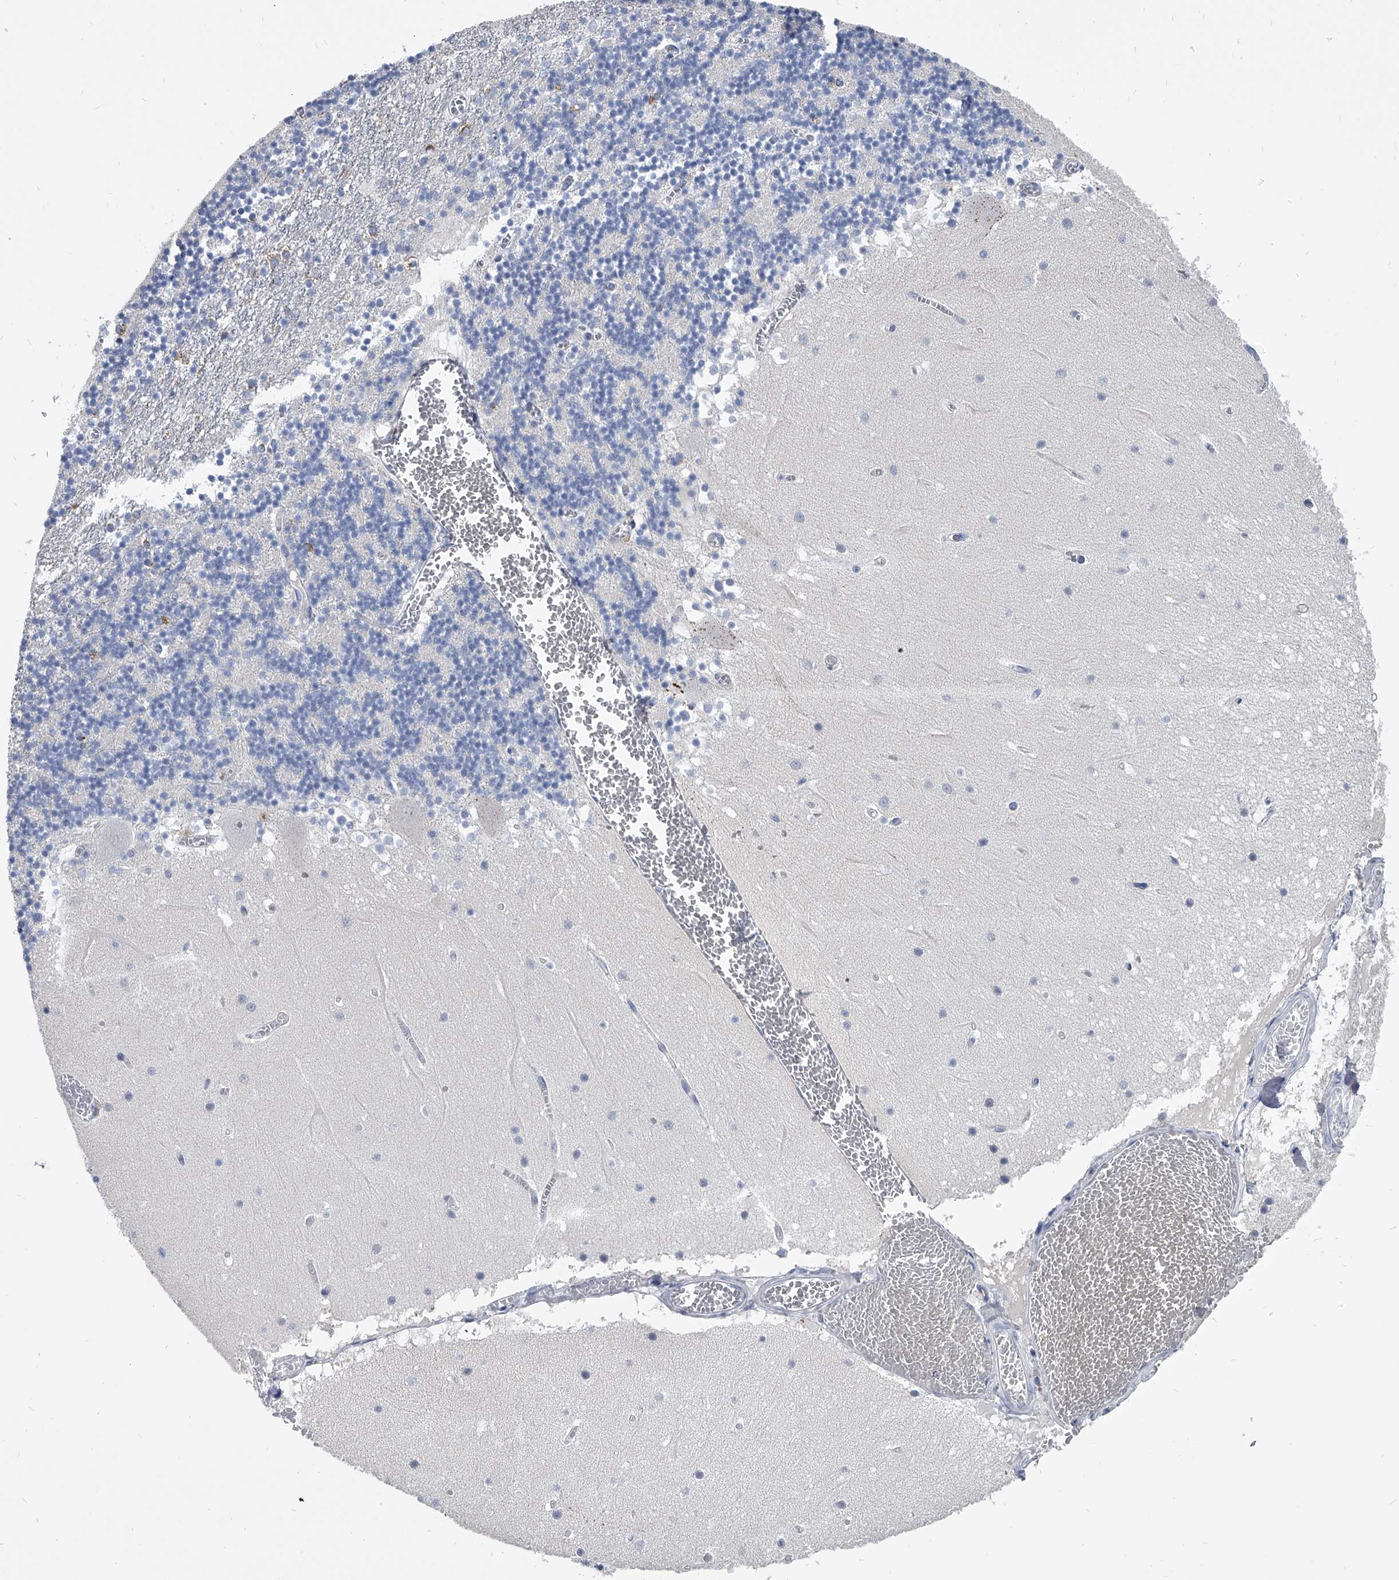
{"staining": {"intensity": "negative", "quantity": "none", "location": "none"}, "tissue": "cerebellum", "cell_type": "Cells in granular layer", "image_type": "normal", "snomed": [{"axis": "morphology", "description": "Normal tissue, NOS"}, {"axis": "topography", "description": "Cerebellum"}], "caption": "A micrograph of human cerebellum is negative for staining in cells in granular layer.", "gene": "SPP1", "patient": {"sex": "female", "age": 28}}